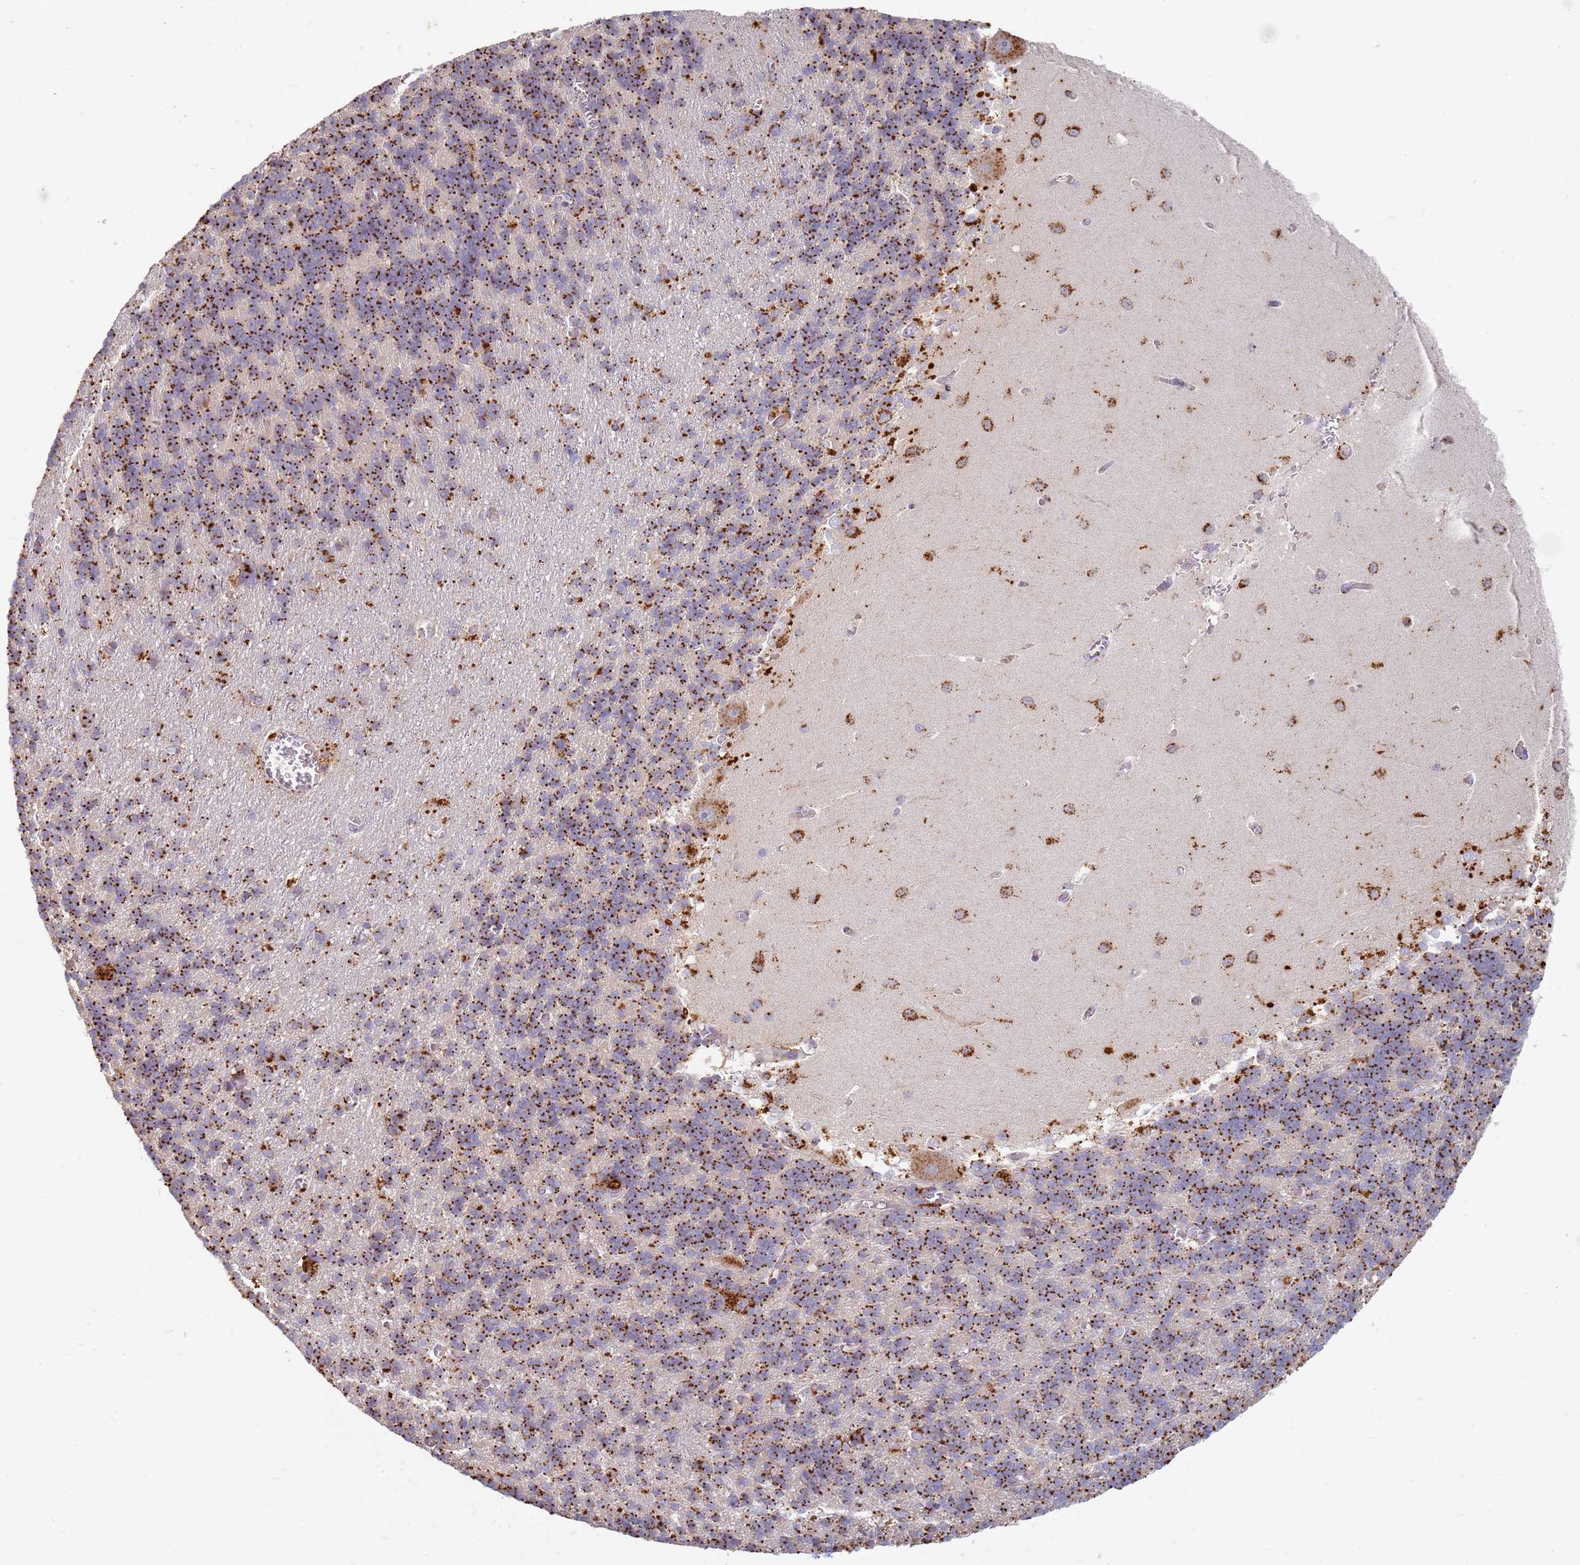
{"staining": {"intensity": "strong", "quantity": "25%-75%", "location": "cytoplasmic/membranous"}, "tissue": "cerebellum", "cell_type": "Cells in granular layer", "image_type": "normal", "snomed": [{"axis": "morphology", "description": "Normal tissue, NOS"}, {"axis": "topography", "description": "Cerebellum"}], "caption": "Human cerebellum stained for a protein (brown) displays strong cytoplasmic/membranous positive positivity in approximately 25%-75% of cells in granular layer.", "gene": "TMEM229B", "patient": {"sex": "male", "age": 37}}